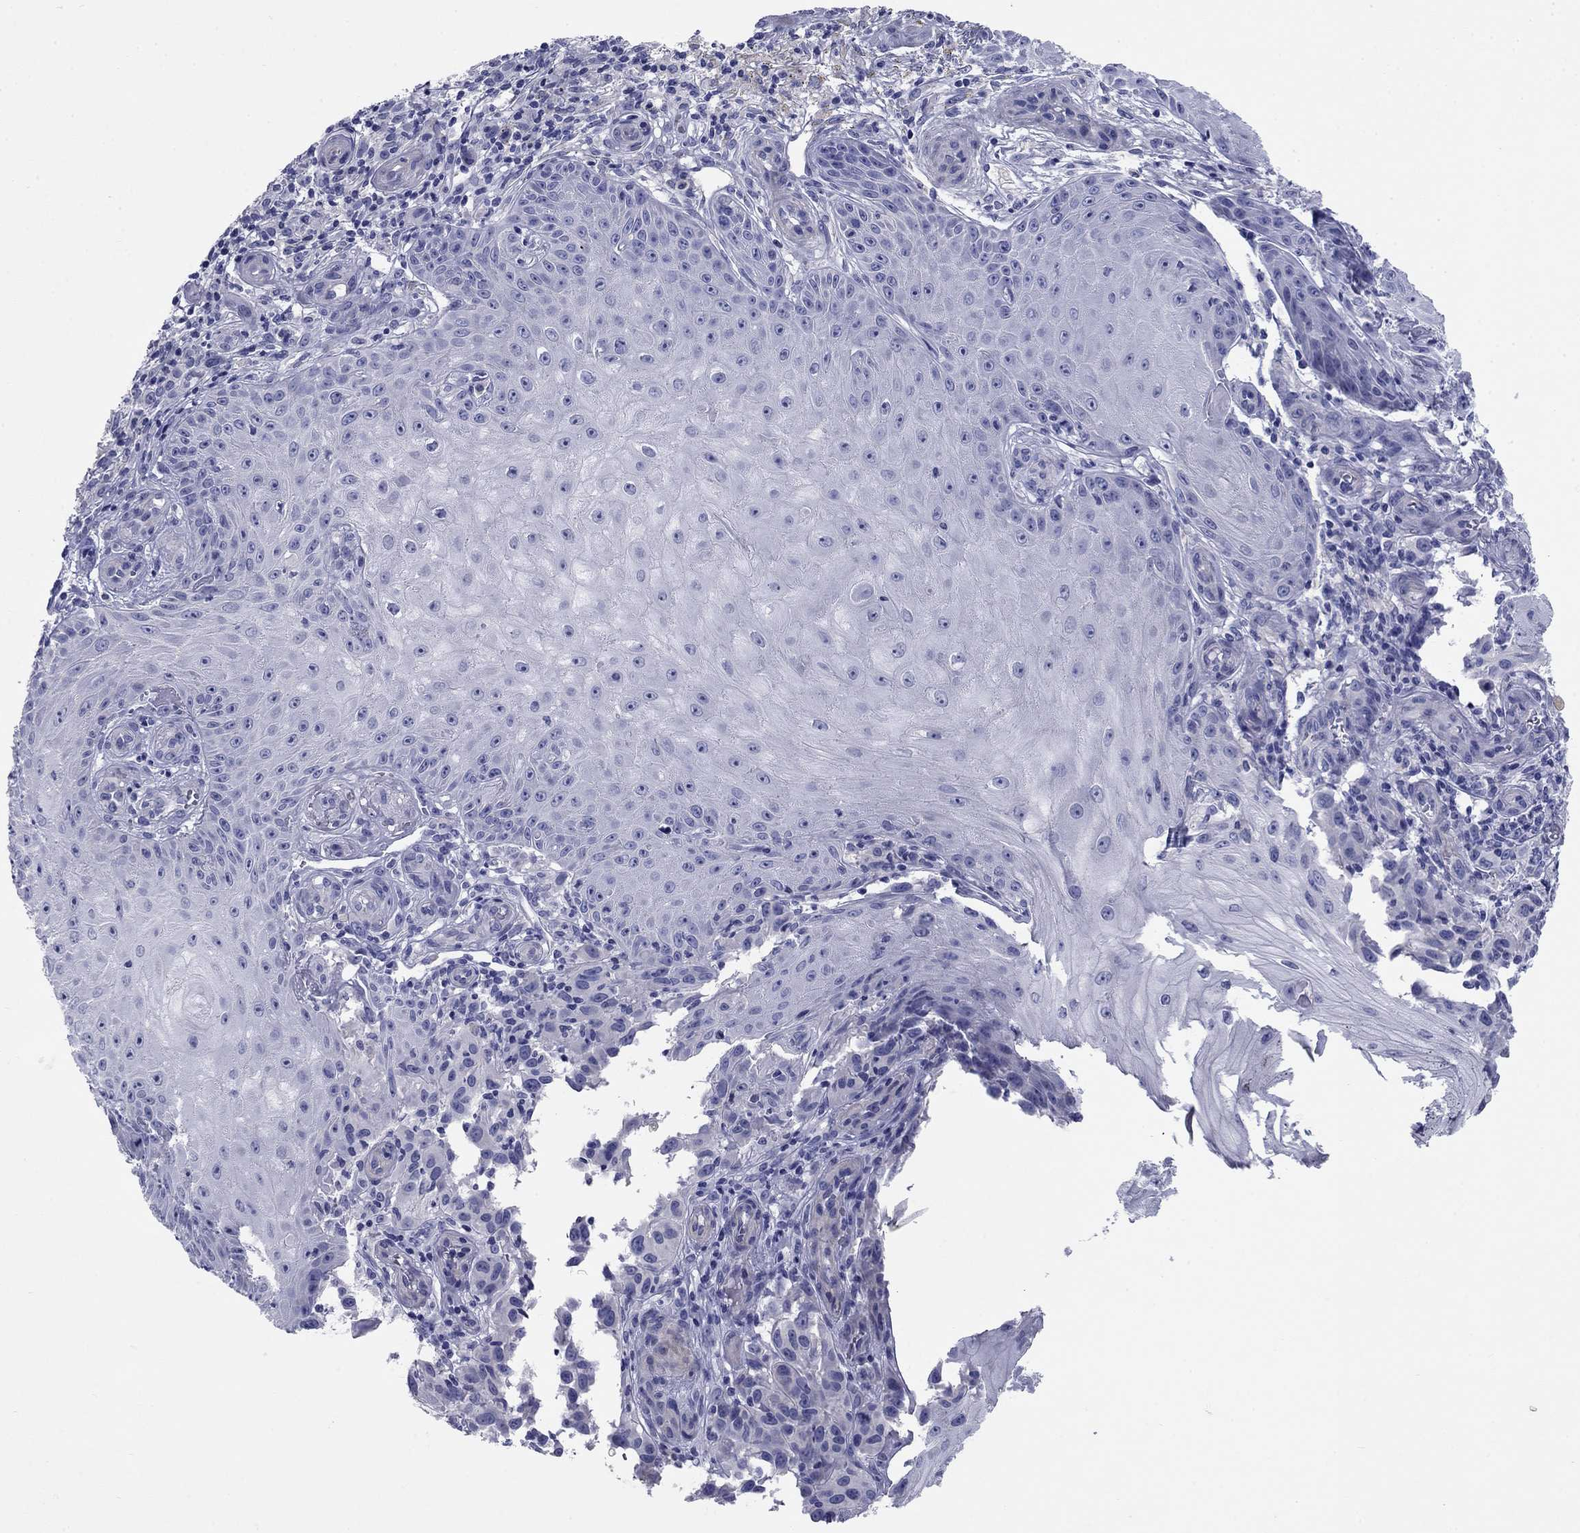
{"staining": {"intensity": "negative", "quantity": "none", "location": "none"}, "tissue": "melanoma", "cell_type": "Tumor cells", "image_type": "cancer", "snomed": [{"axis": "morphology", "description": "Malignant melanoma, NOS"}, {"axis": "topography", "description": "Skin"}], "caption": "Immunohistochemistry photomicrograph of neoplastic tissue: melanoma stained with DAB (3,3'-diaminobenzidine) displays no significant protein expression in tumor cells.", "gene": "PRKCG", "patient": {"sex": "female", "age": 53}}